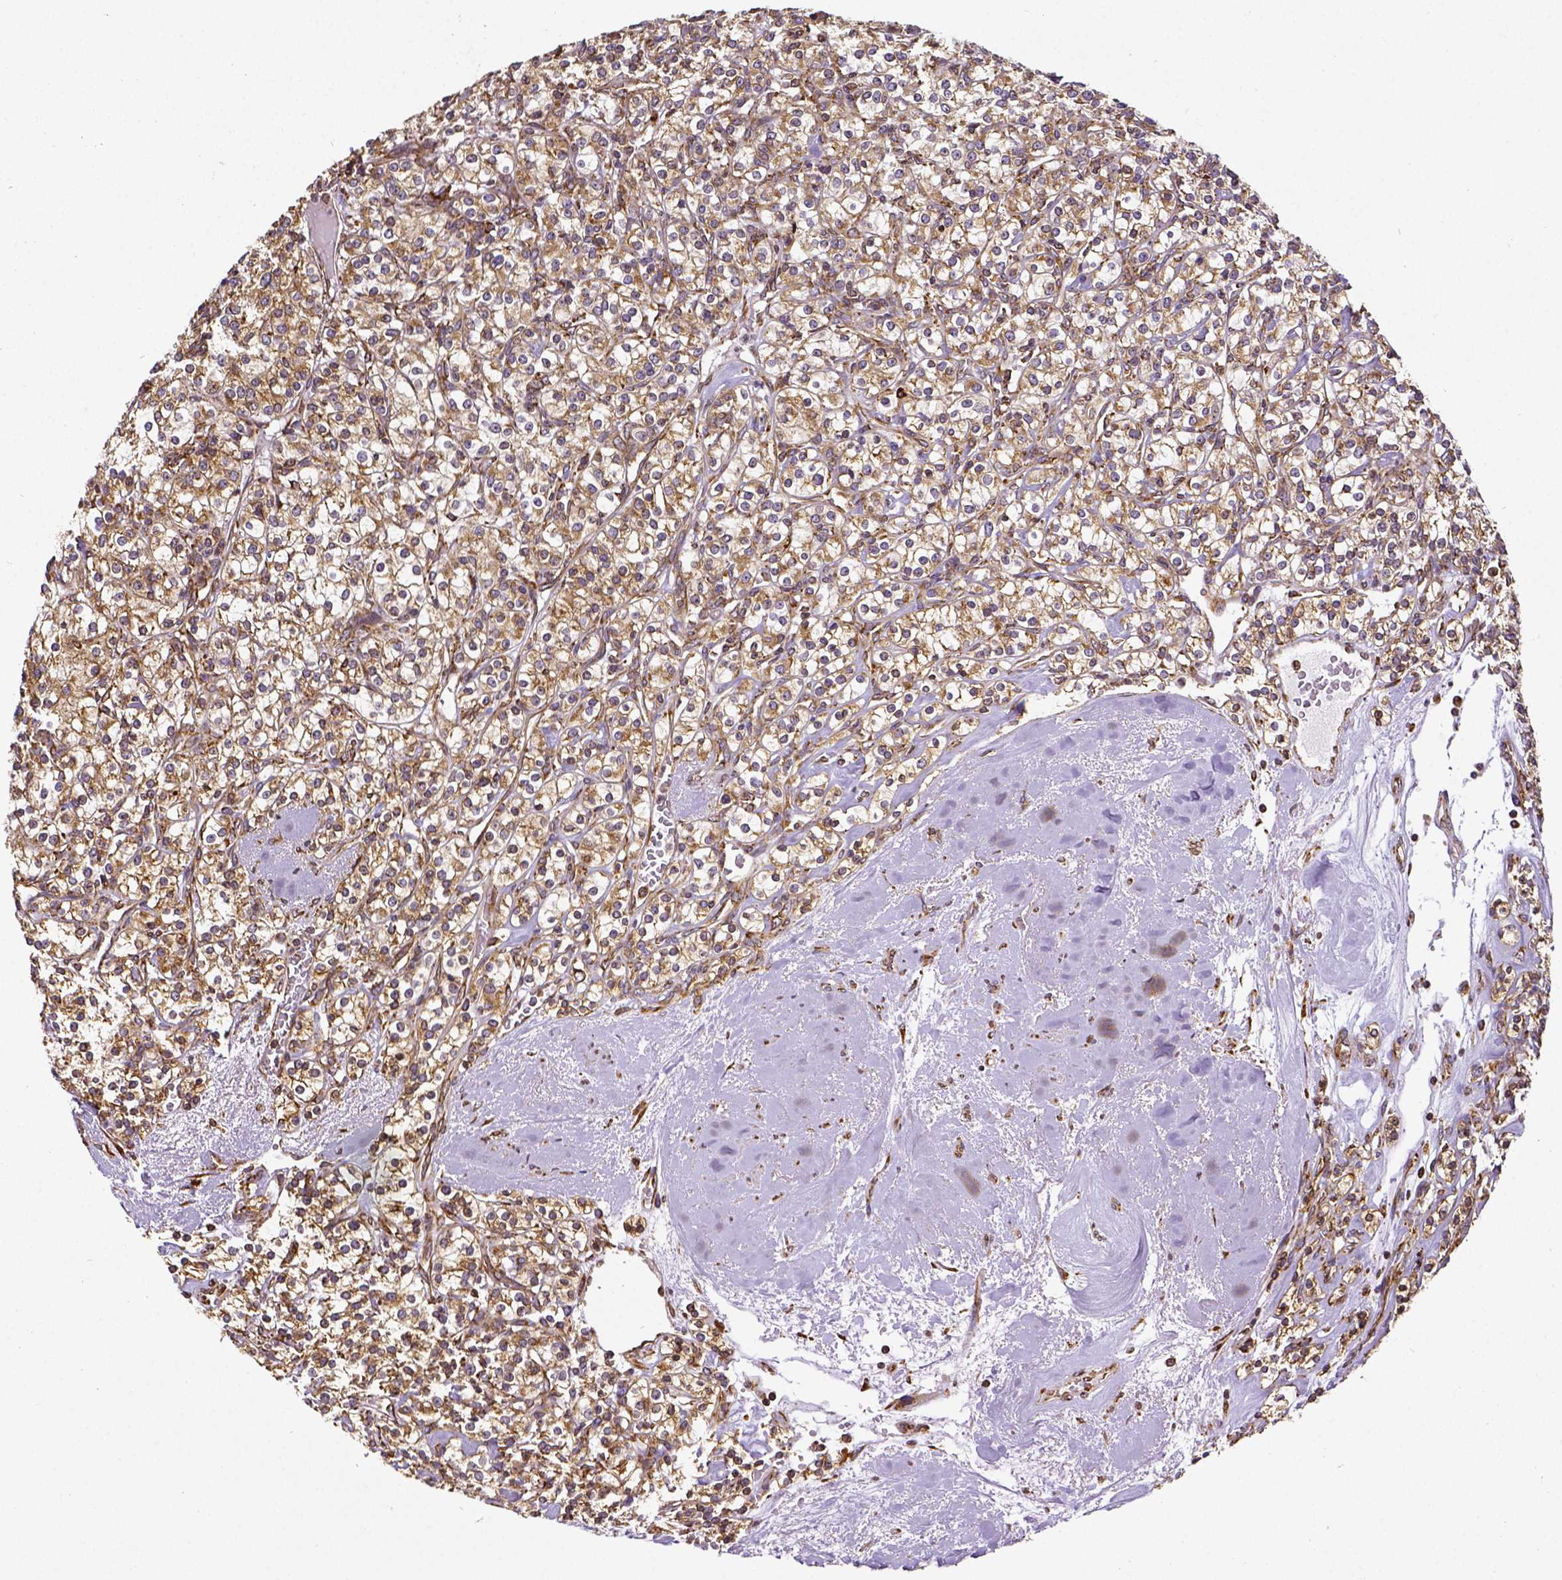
{"staining": {"intensity": "moderate", "quantity": ">75%", "location": "cytoplasmic/membranous"}, "tissue": "renal cancer", "cell_type": "Tumor cells", "image_type": "cancer", "snomed": [{"axis": "morphology", "description": "Adenocarcinoma, NOS"}, {"axis": "topography", "description": "Kidney"}], "caption": "Immunohistochemical staining of adenocarcinoma (renal) reveals medium levels of moderate cytoplasmic/membranous protein positivity in about >75% of tumor cells.", "gene": "MTDH", "patient": {"sex": "male", "age": 77}}